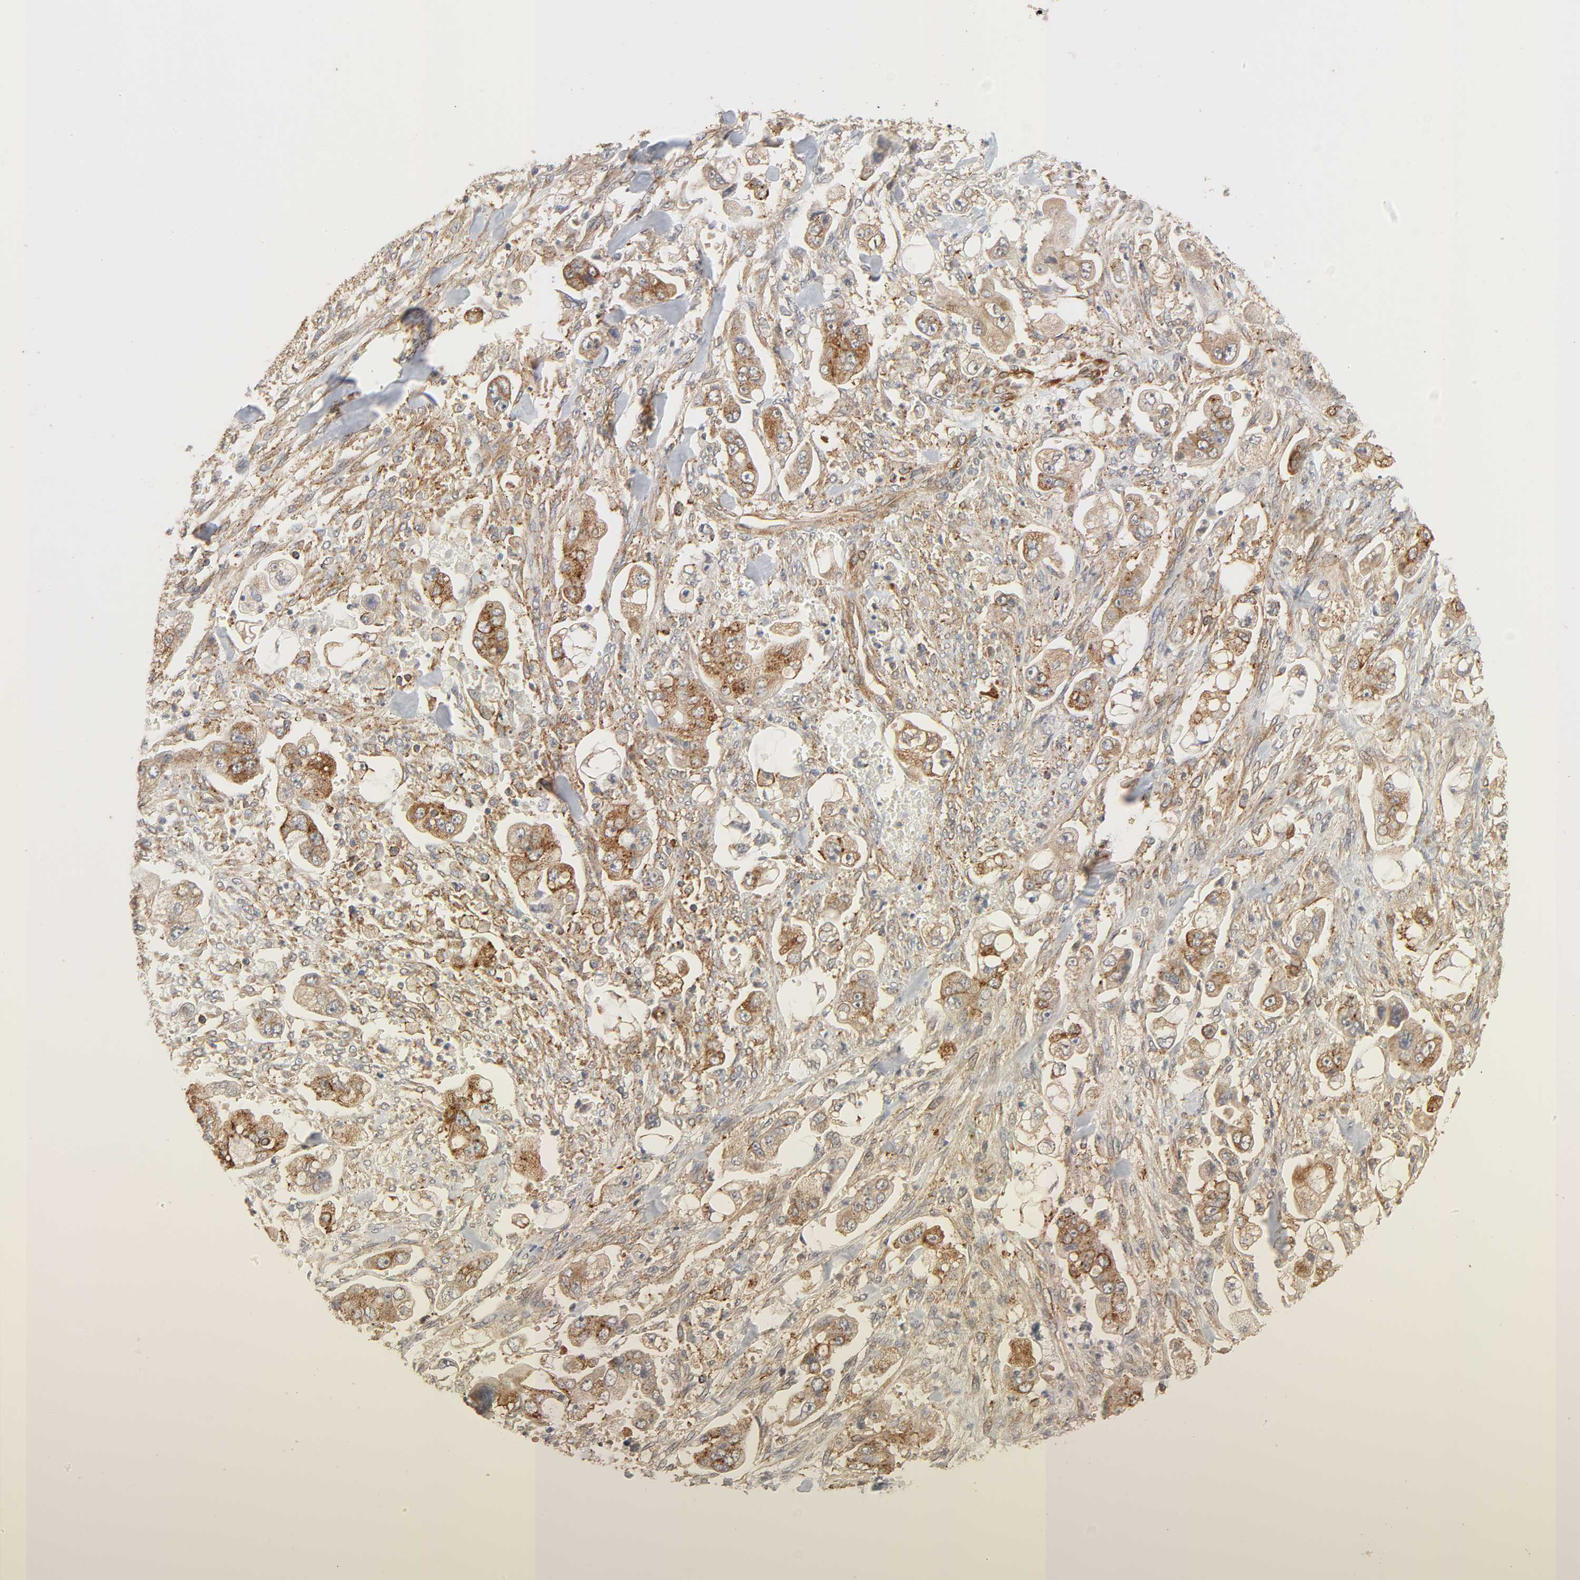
{"staining": {"intensity": "moderate", "quantity": ">75%", "location": "cytoplasmic/membranous"}, "tissue": "stomach cancer", "cell_type": "Tumor cells", "image_type": "cancer", "snomed": [{"axis": "morphology", "description": "Adenocarcinoma, NOS"}, {"axis": "topography", "description": "Stomach"}], "caption": "Immunohistochemical staining of adenocarcinoma (stomach) demonstrates medium levels of moderate cytoplasmic/membranous protein expression in about >75% of tumor cells. The staining was performed using DAB to visualize the protein expression in brown, while the nuclei were stained in blue with hematoxylin (Magnification: 20x).", "gene": "NEMF", "patient": {"sex": "male", "age": 62}}